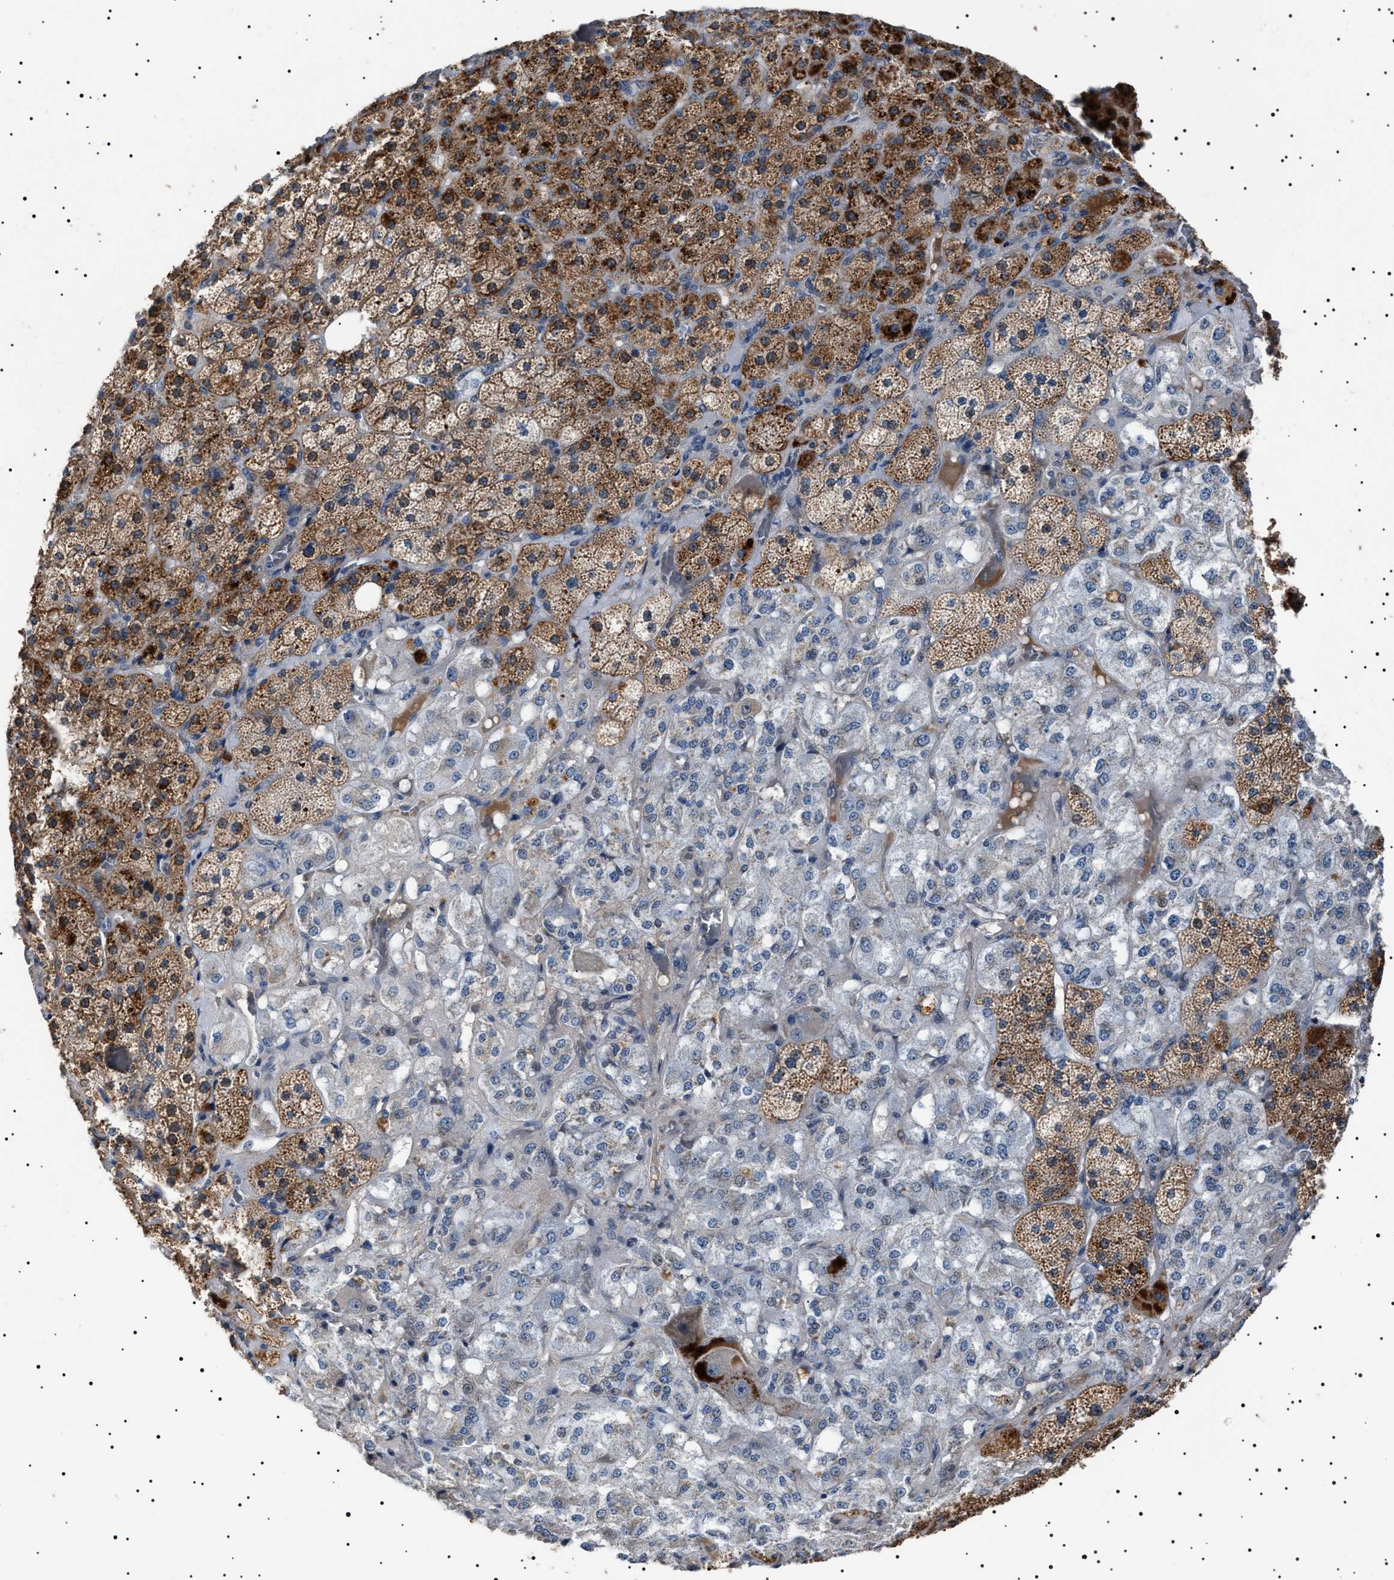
{"staining": {"intensity": "strong", "quantity": ">75%", "location": "cytoplasmic/membranous"}, "tissue": "adrenal gland", "cell_type": "Glandular cells", "image_type": "normal", "snomed": [{"axis": "morphology", "description": "Normal tissue, NOS"}, {"axis": "topography", "description": "Adrenal gland"}], "caption": "A high amount of strong cytoplasmic/membranous staining is seen in about >75% of glandular cells in unremarkable adrenal gland.", "gene": "PTRH1", "patient": {"sex": "male", "age": 57}}